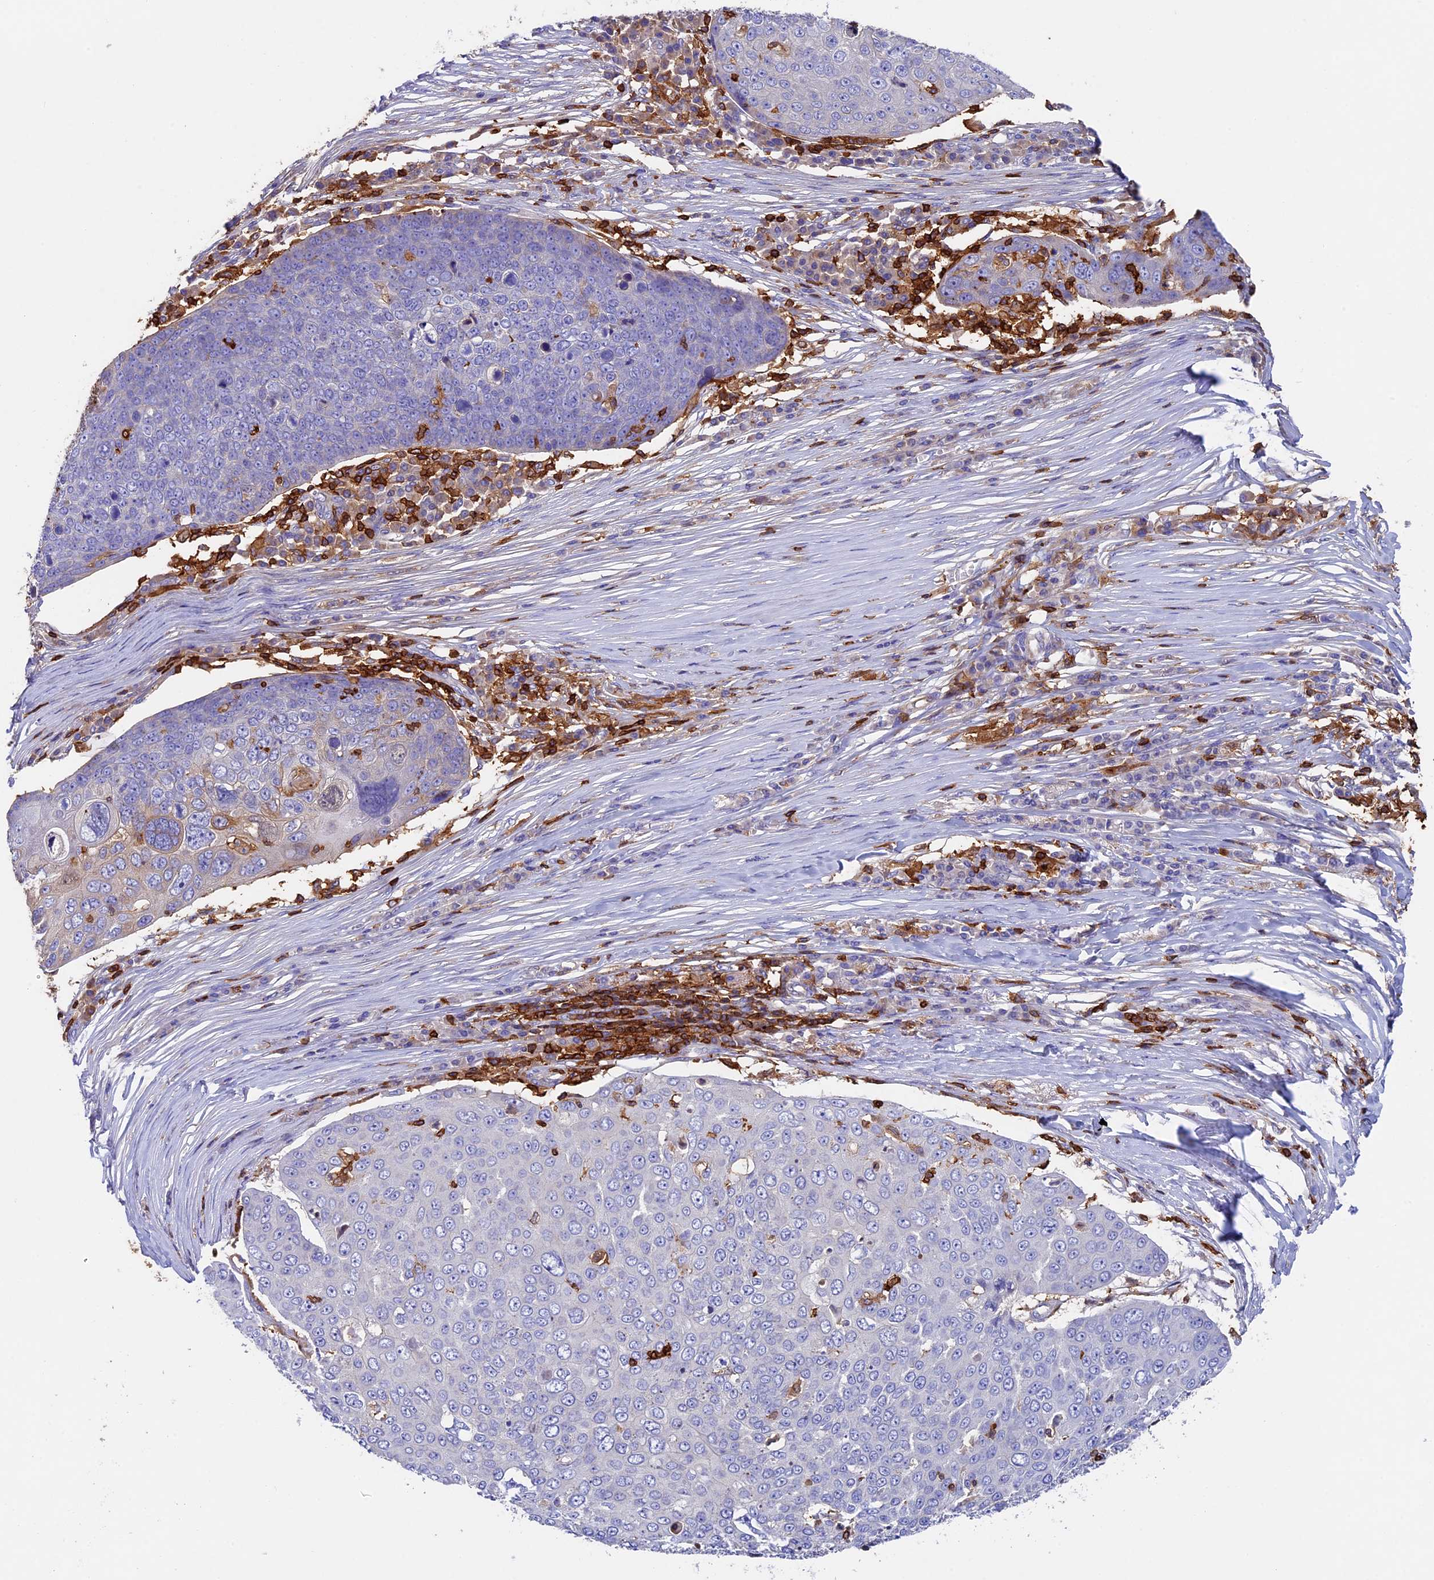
{"staining": {"intensity": "negative", "quantity": "none", "location": "none"}, "tissue": "skin cancer", "cell_type": "Tumor cells", "image_type": "cancer", "snomed": [{"axis": "morphology", "description": "Squamous cell carcinoma, NOS"}, {"axis": "topography", "description": "Skin"}], "caption": "Immunohistochemistry (IHC) histopathology image of skin cancer (squamous cell carcinoma) stained for a protein (brown), which demonstrates no positivity in tumor cells.", "gene": "ADAT1", "patient": {"sex": "male", "age": 71}}